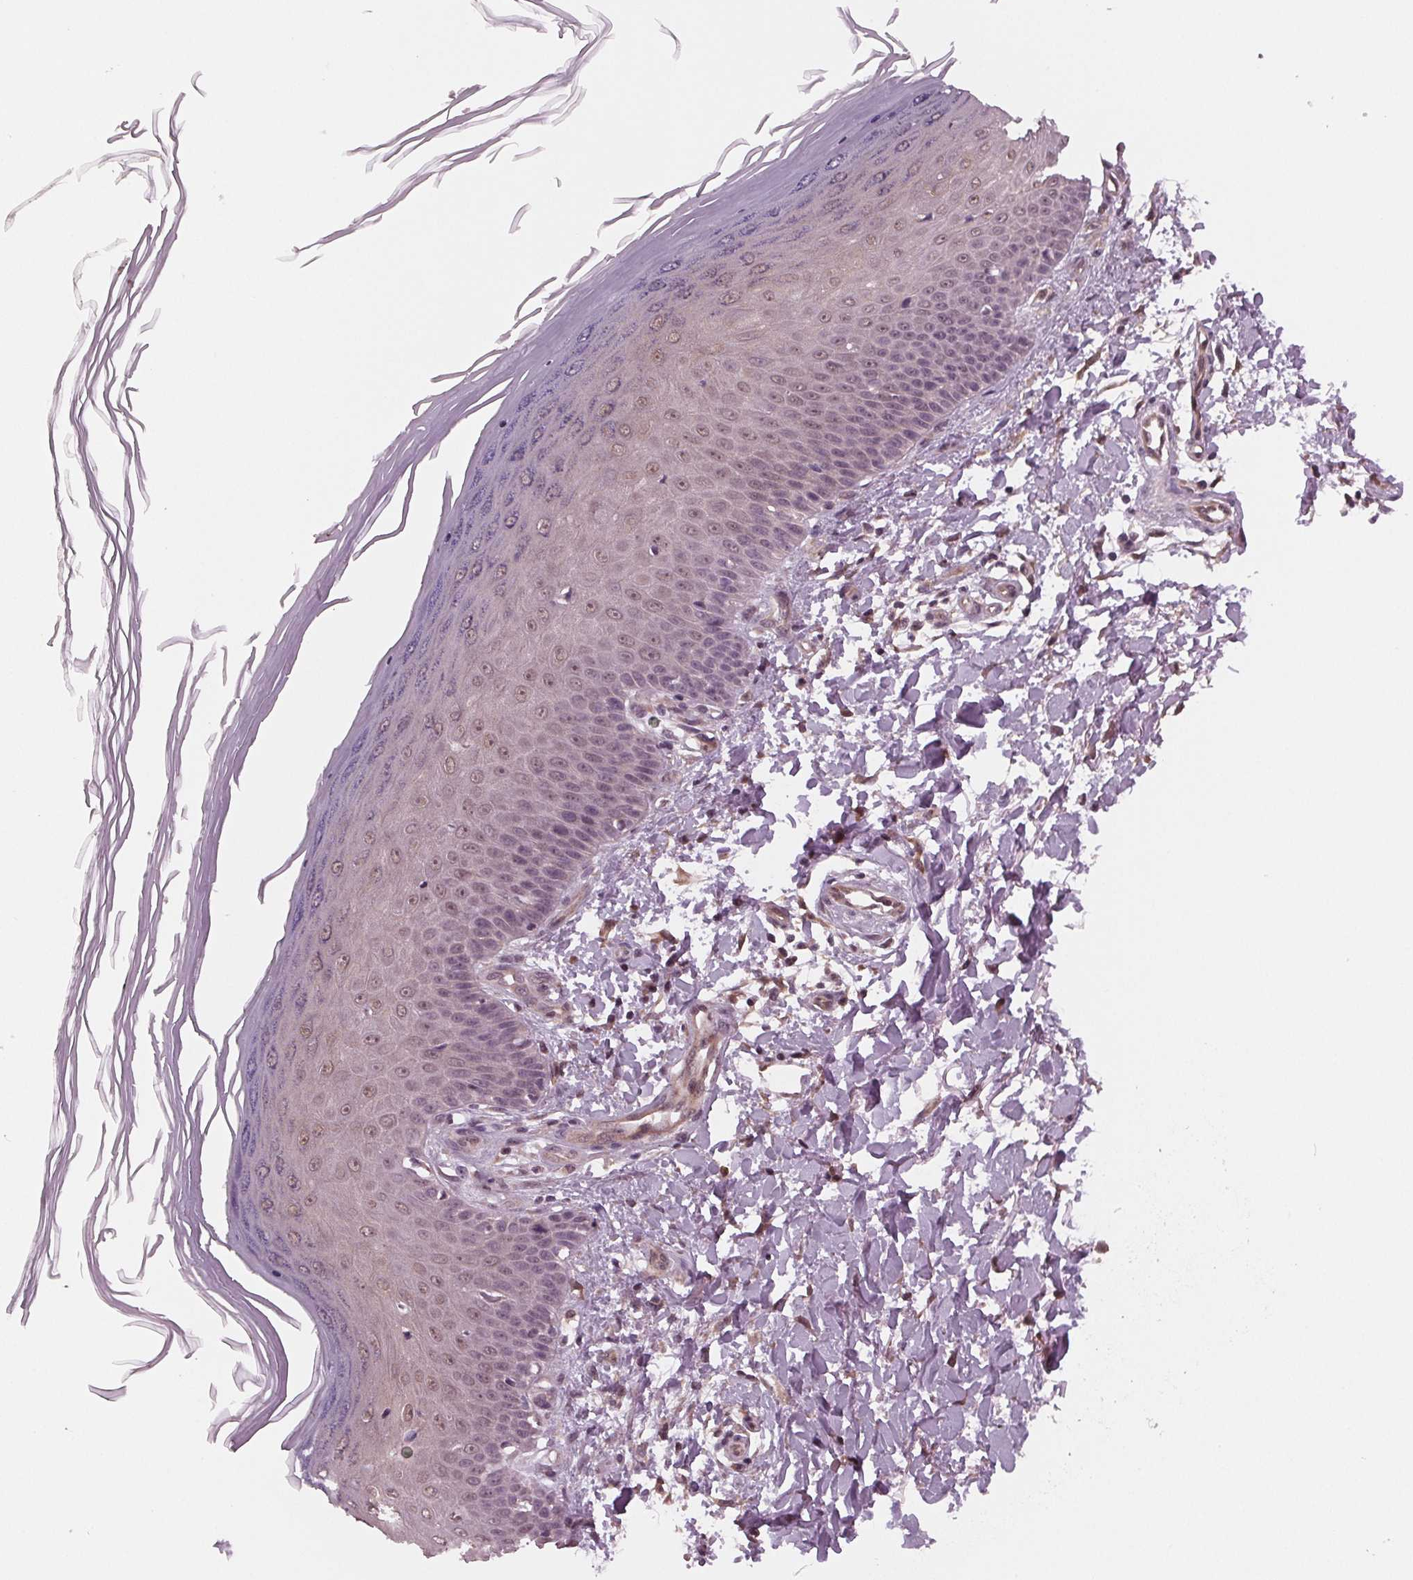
{"staining": {"intensity": "moderate", "quantity": ">75%", "location": "cytoplasmic/membranous,nuclear"}, "tissue": "skin", "cell_type": "Fibroblasts", "image_type": "normal", "snomed": [{"axis": "morphology", "description": "Normal tissue, NOS"}, {"axis": "topography", "description": "Skin"}], "caption": "Fibroblasts show medium levels of moderate cytoplasmic/membranous,nuclear expression in about >75% of cells in unremarkable skin.", "gene": "STAT3", "patient": {"sex": "female", "age": 62}}